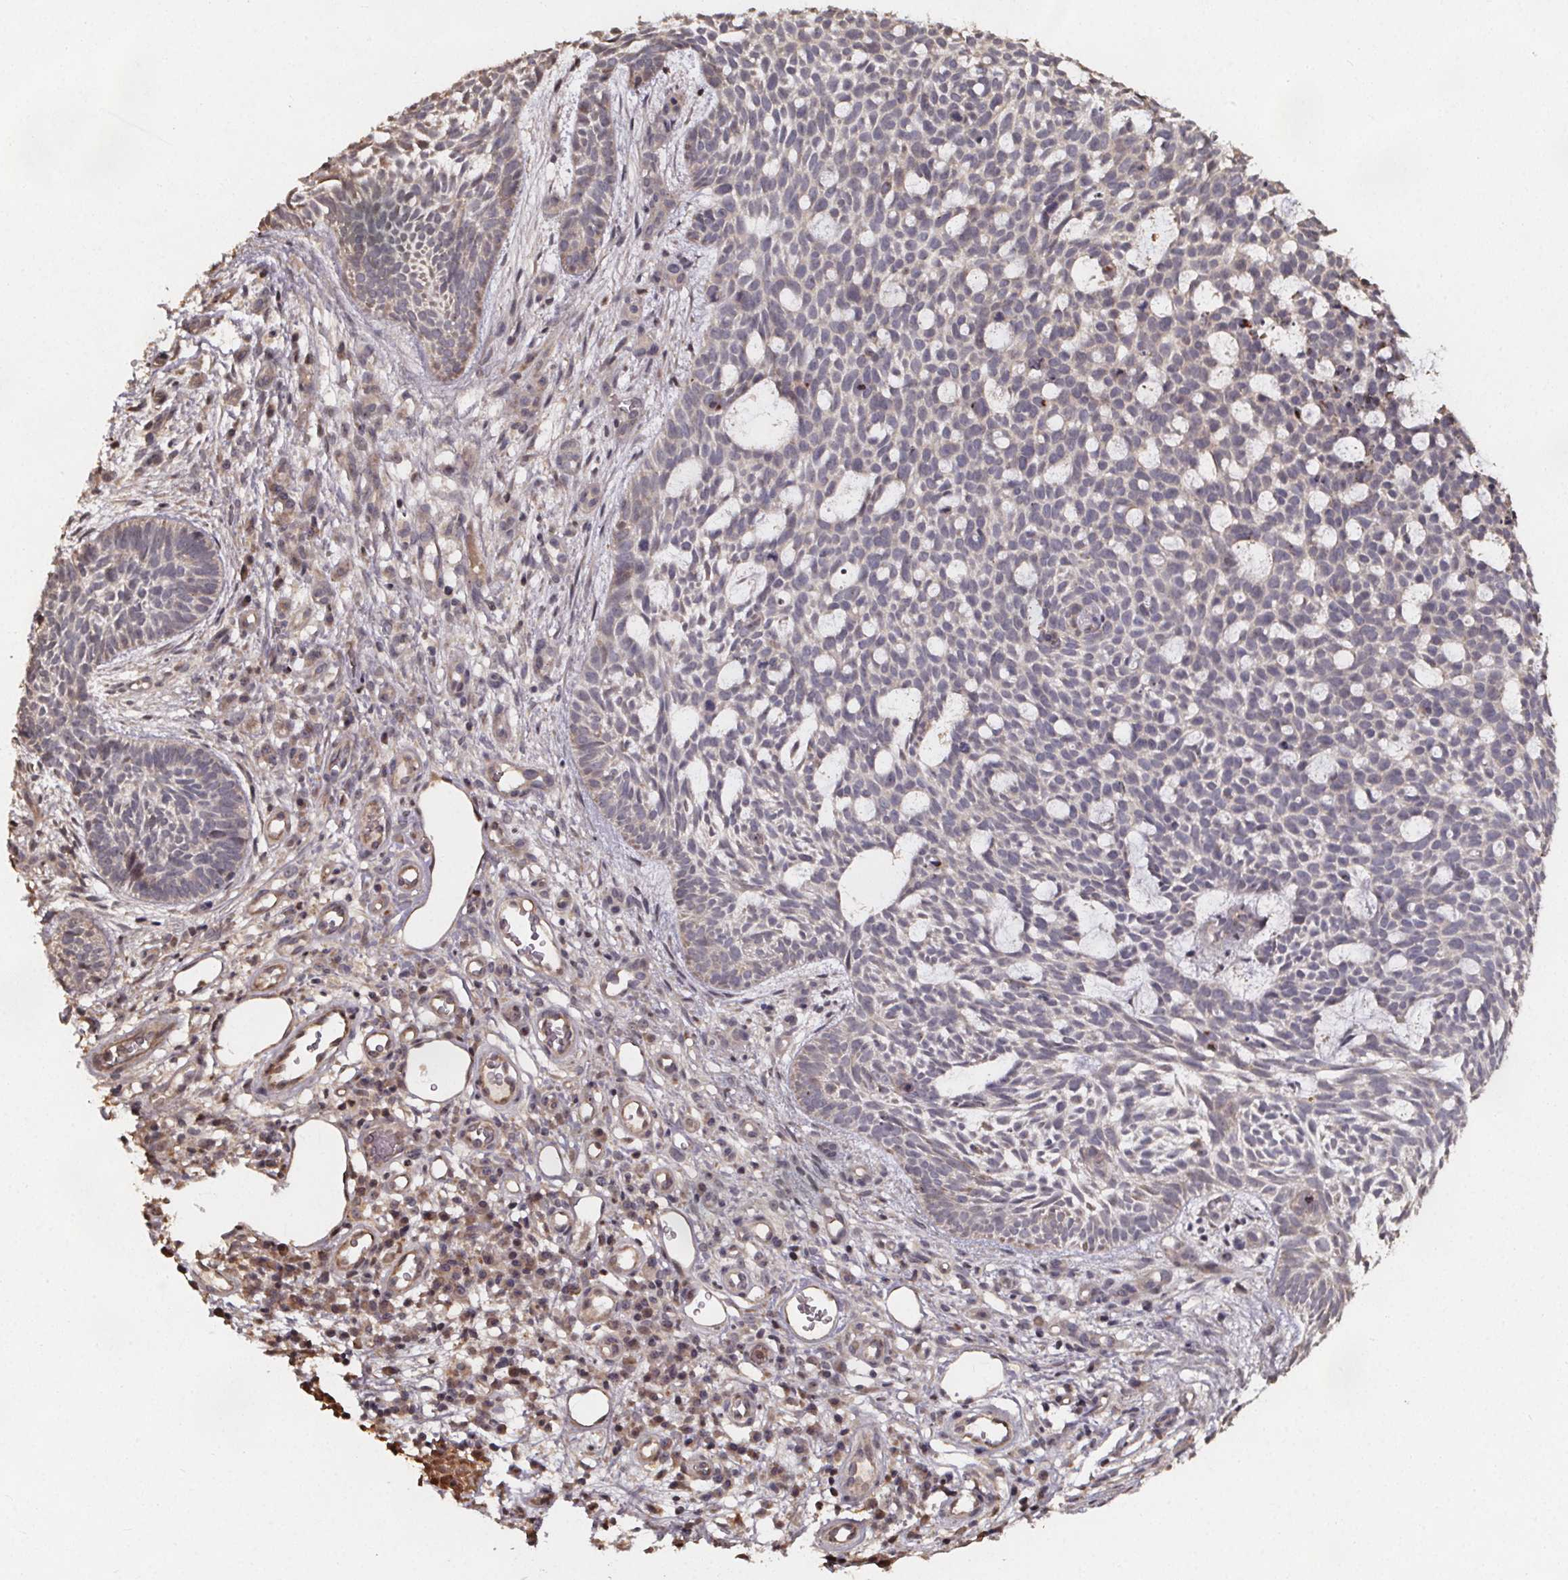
{"staining": {"intensity": "negative", "quantity": "none", "location": "none"}, "tissue": "skin cancer", "cell_type": "Tumor cells", "image_type": "cancer", "snomed": [{"axis": "morphology", "description": "Basal cell carcinoma"}, {"axis": "topography", "description": "Skin"}], "caption": "The micrograph shows no significant staining in tumor cells of basal cell carcinoma (skin). The staining is performed using DAB (3,3'-diaminobenzidine) brown chromogen with nuclei counter-stained in using hematoxylin.", "gene": "ZNF879", "patient": {"sex": "male", "age": 59}}